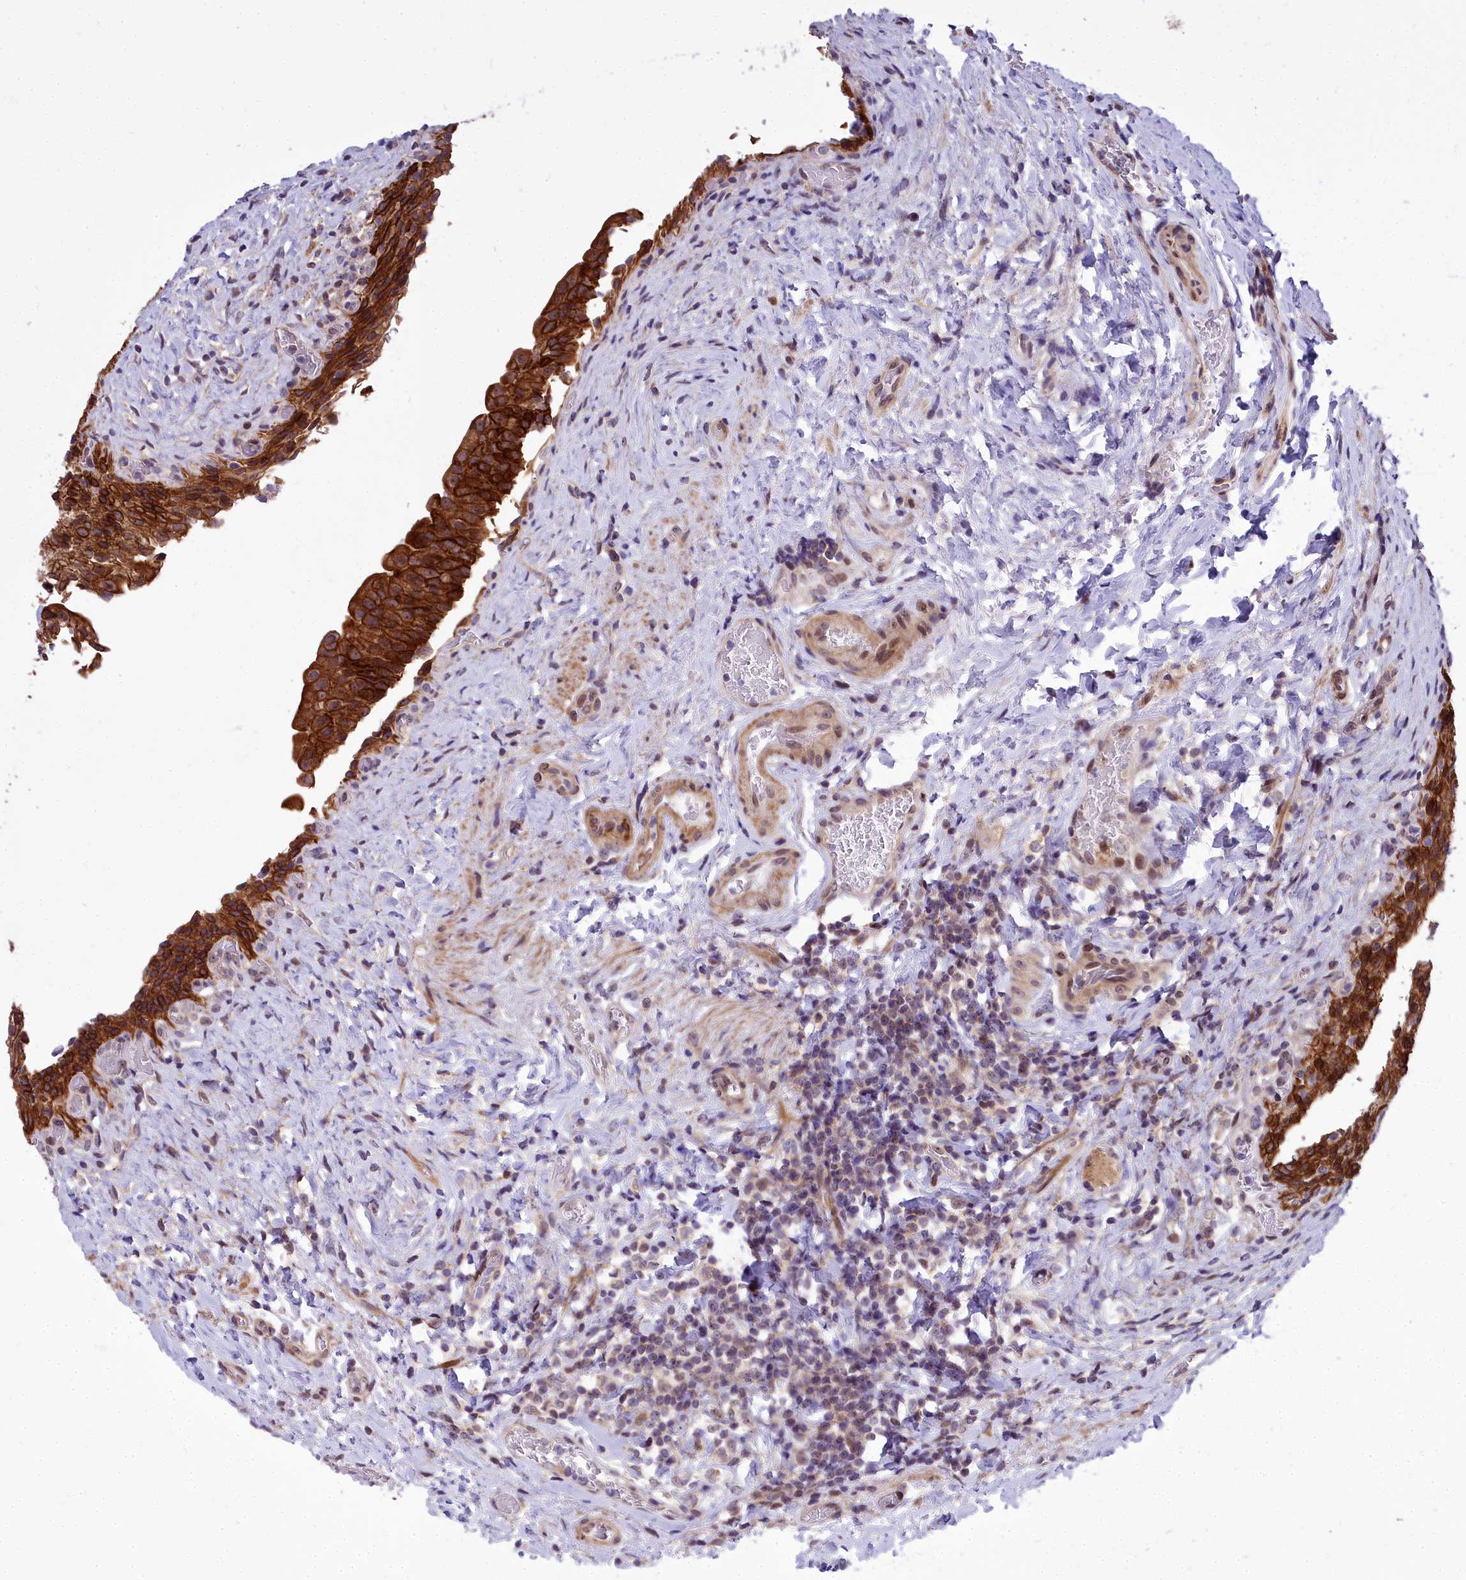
{"staining": {"intensity": "strong", "quantity": ">75%", "location": "cytoplasmic/membranous"}, "tissue": "urinary bladder", "cell_type": "Urothelial cells", "image_type": "normal", "snomed": [{"axis": "morphology", "description": "Normal tissue, NOS"}, {"axis": "morphology", "description": "Inflammation, NOS"}, {"axis": "topography", "description": "Urinary bladder"}], "caption": "Urothelial cells display high levels of strong cytoplasmic/membranous staining in about >75% of cells in benign urinary bladder. (Brightfield microscopy of DAB IHC at high magnification).", "gene": "ABCB8", "patient": {"sex": "male", "age": 64}}